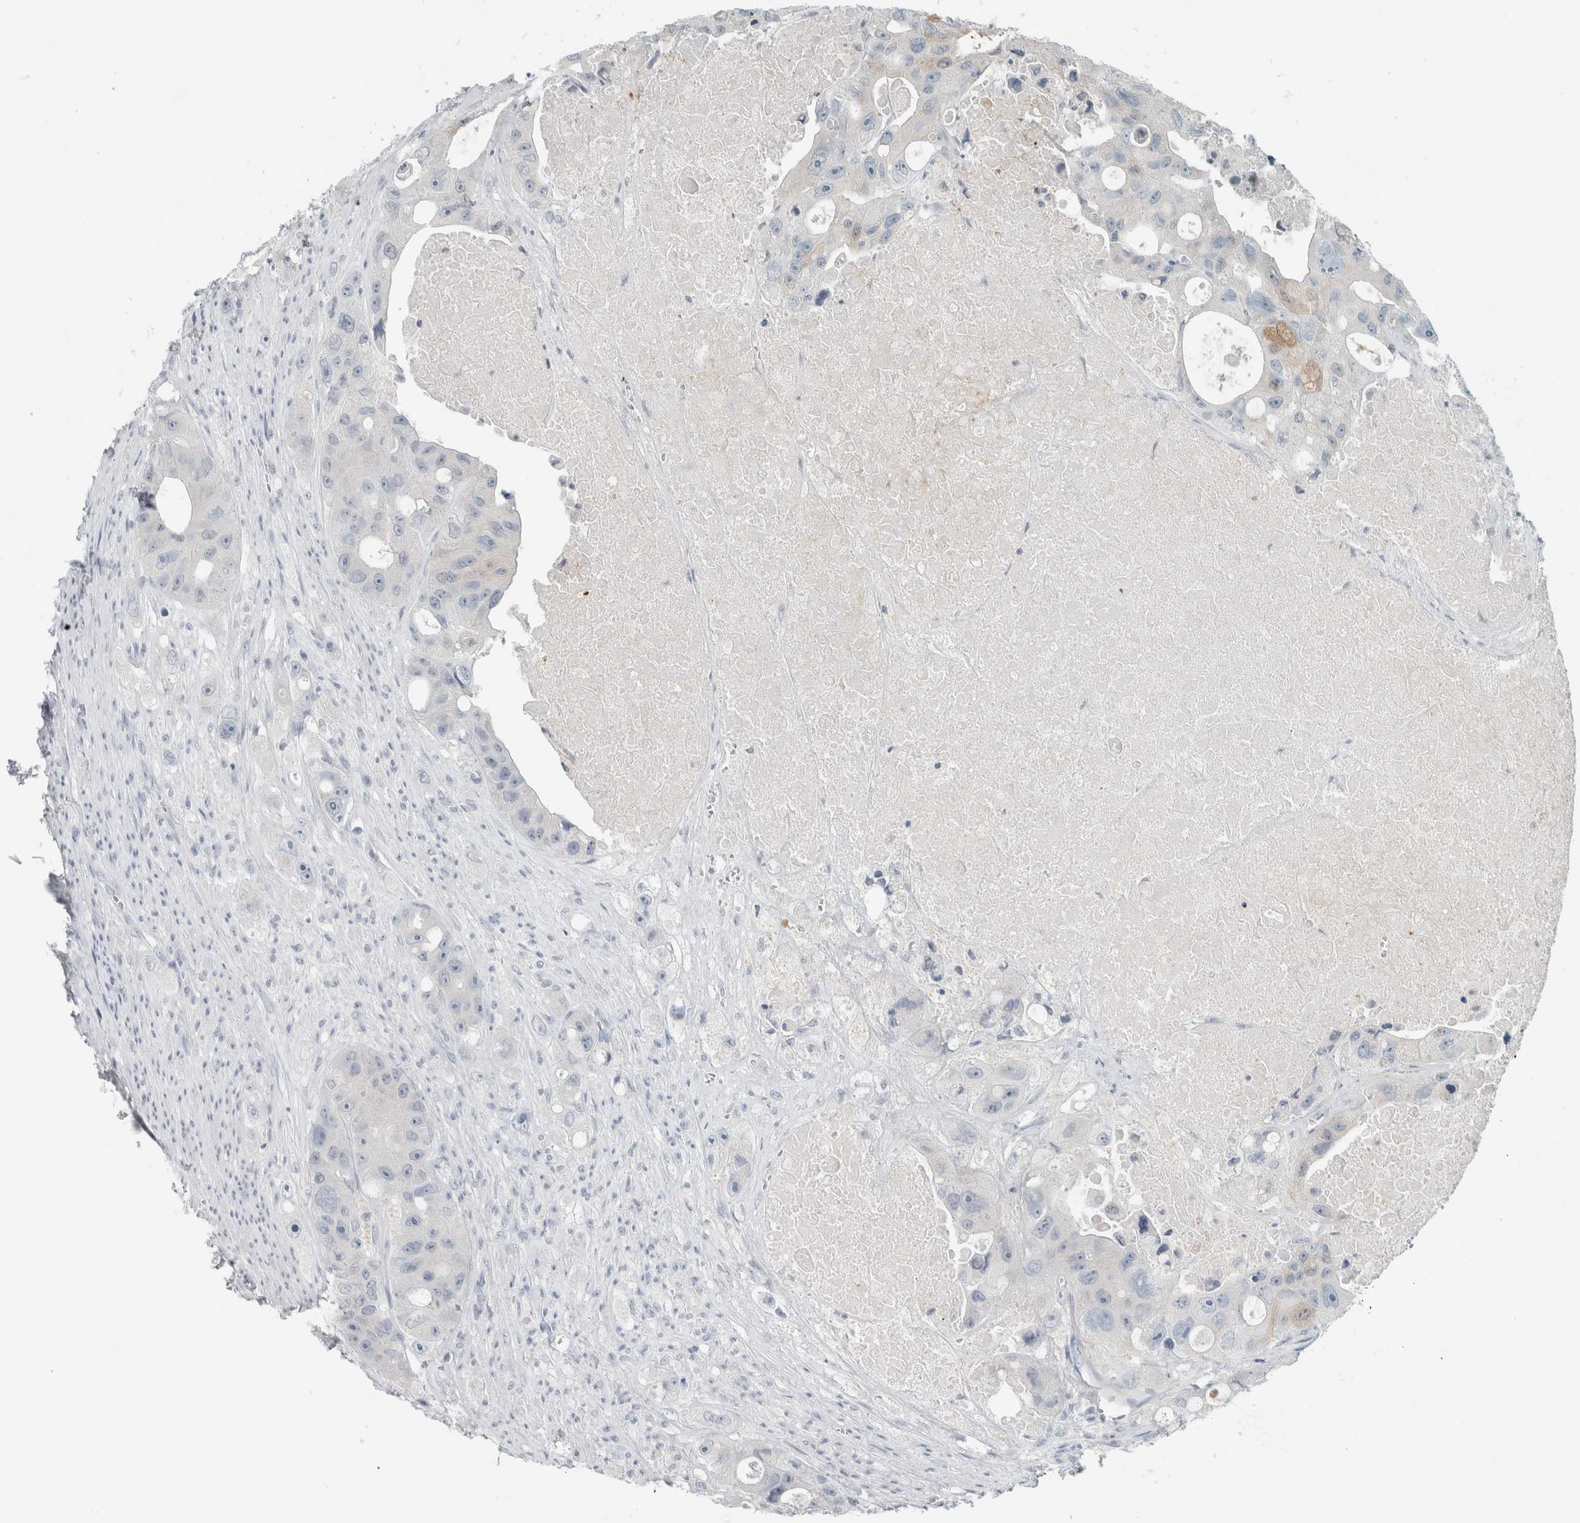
{"staining": {"intensity": "negative", "quantity": "none", "location": "none"}, "tissue": "colorectal cancer", "cell_type": "Tumor cells", "image_type": "cancer", "snomed": [{"axis": "morphology", "description": "Adenocarcinoma, NOS"}, {"axis": "topography", "description": "Colon"}], "caption": "Immunohistochemical staining of human adenocarcinoma (colorectal) shows no significant staining in tumor cells.", "gene": "TRIT1", "patient": {"sex": "female", "age": 46}}